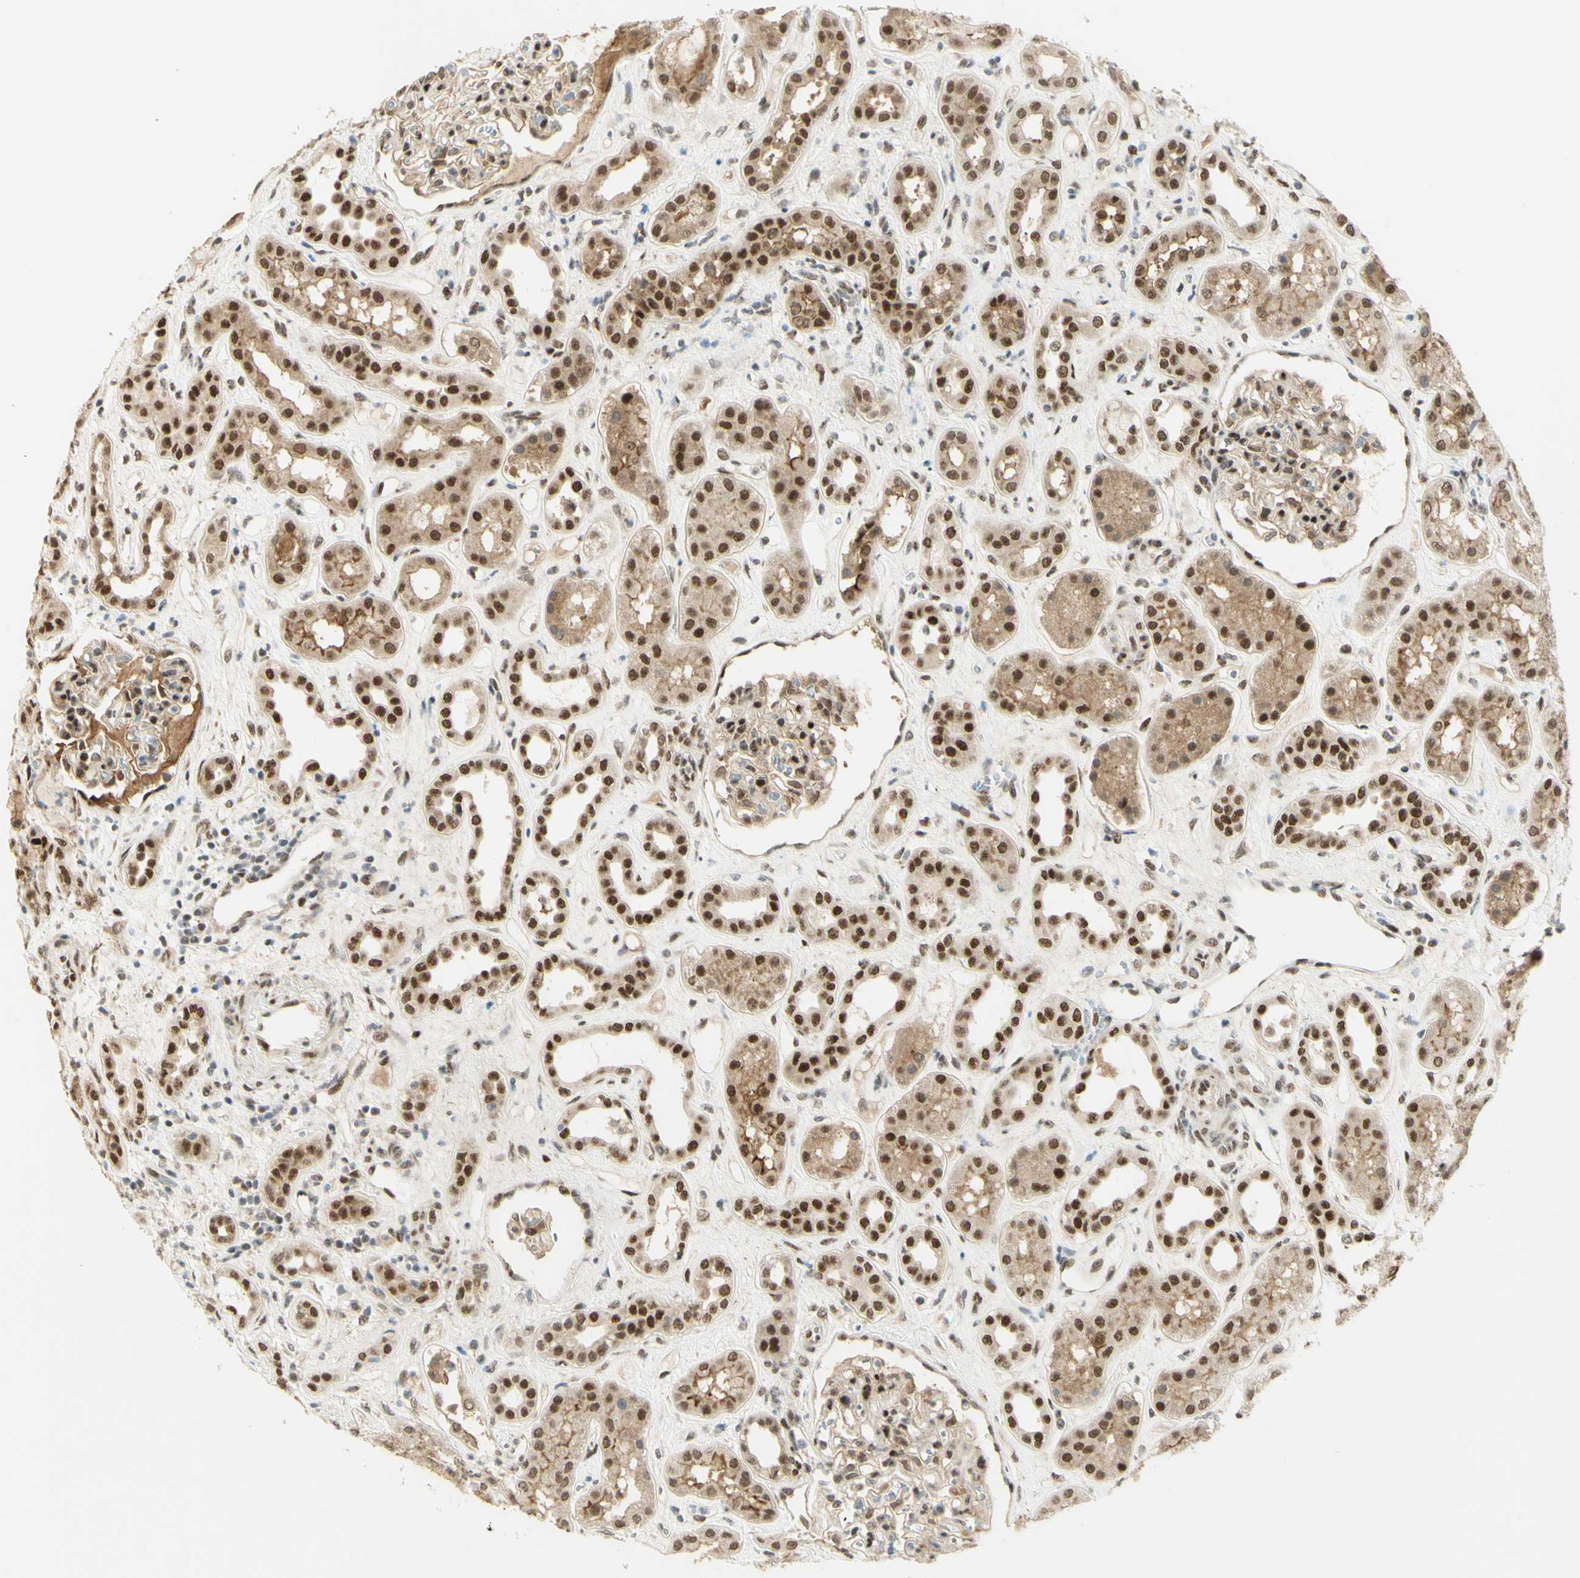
{"staining": {"intensity": "moderate", "quantity": "25%-75%", "location": "nuclear"}, "tissue": "kidney", "cell_type": "Cells in glomeruli", "image_type": "normal", "snomed": [{"axis": "morphology", "description": "Normal tissue, NOS"}, {"axis": "topography", "description": "Kidney"}], "caption": "Brown immunohistochemical staining in benign human kidney reveals moderate nuclear expression in about 25%-75% of cells in glomeruli. Using DAB (brown) and hematoxylin (blue) stains, captured at high magnification using brightfield microscopy.", "gene": "DDX1", "patient": {"sex": "male", "age": 59}}